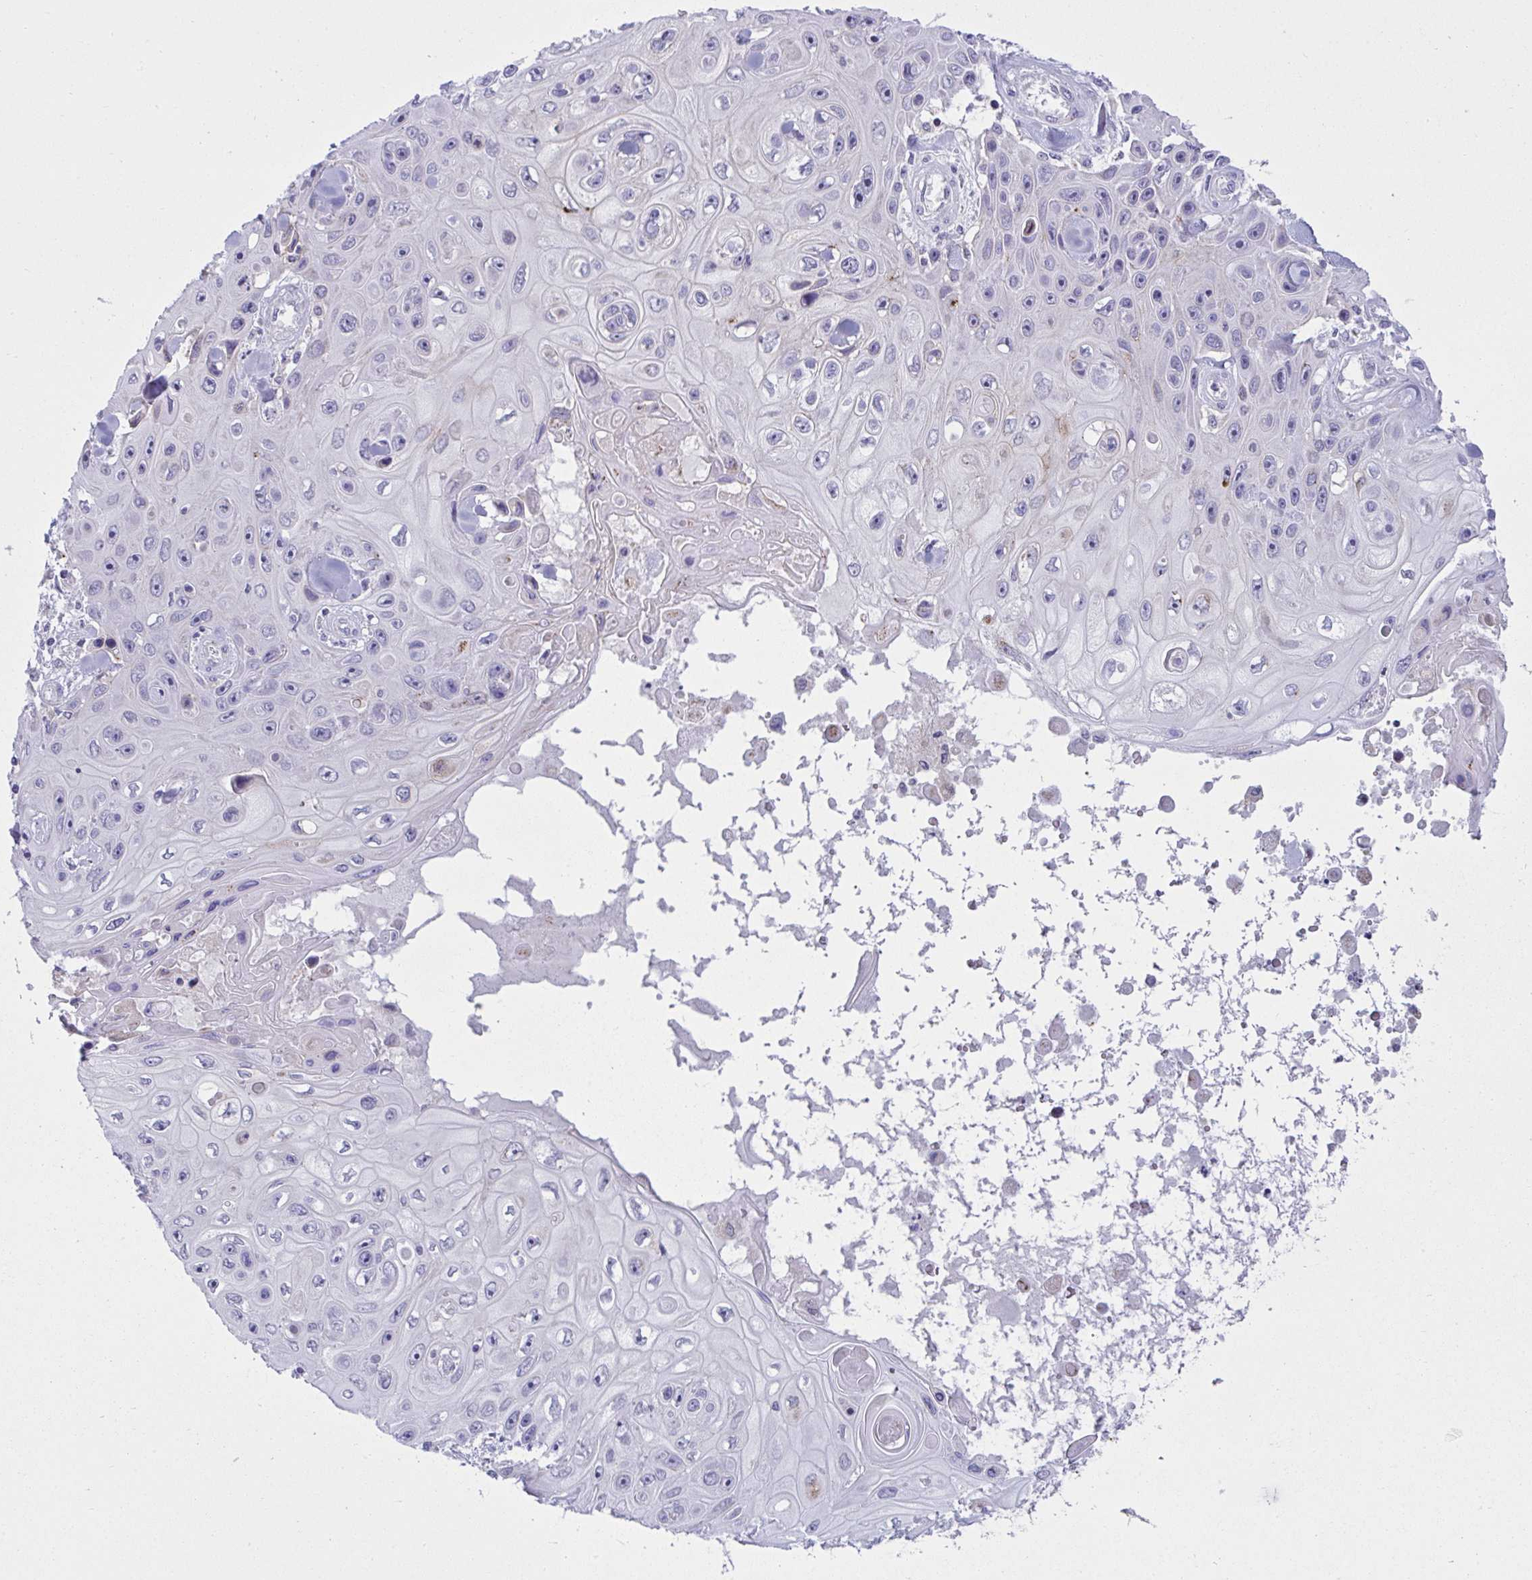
{"staining": {"intensity": "negative", "quantity": "none", "location": "none"}, "tissue": "skin cancer", "cell_type": "Tumor cells", "image_type": "cancer", "snomed": [{"axis": "morphology", "description": "Squamous cell carcinoma, NOS"}, {"axis": "topography", "description": "Skin"}], "caption": "Tumor cells are negative for protein expression in human skin cancer. (Immunohistochemistry (ihc), brightfield microscopy, high magnification).", "gene": "RGPD5", "patient": {"sex": "male", "age": 82}}